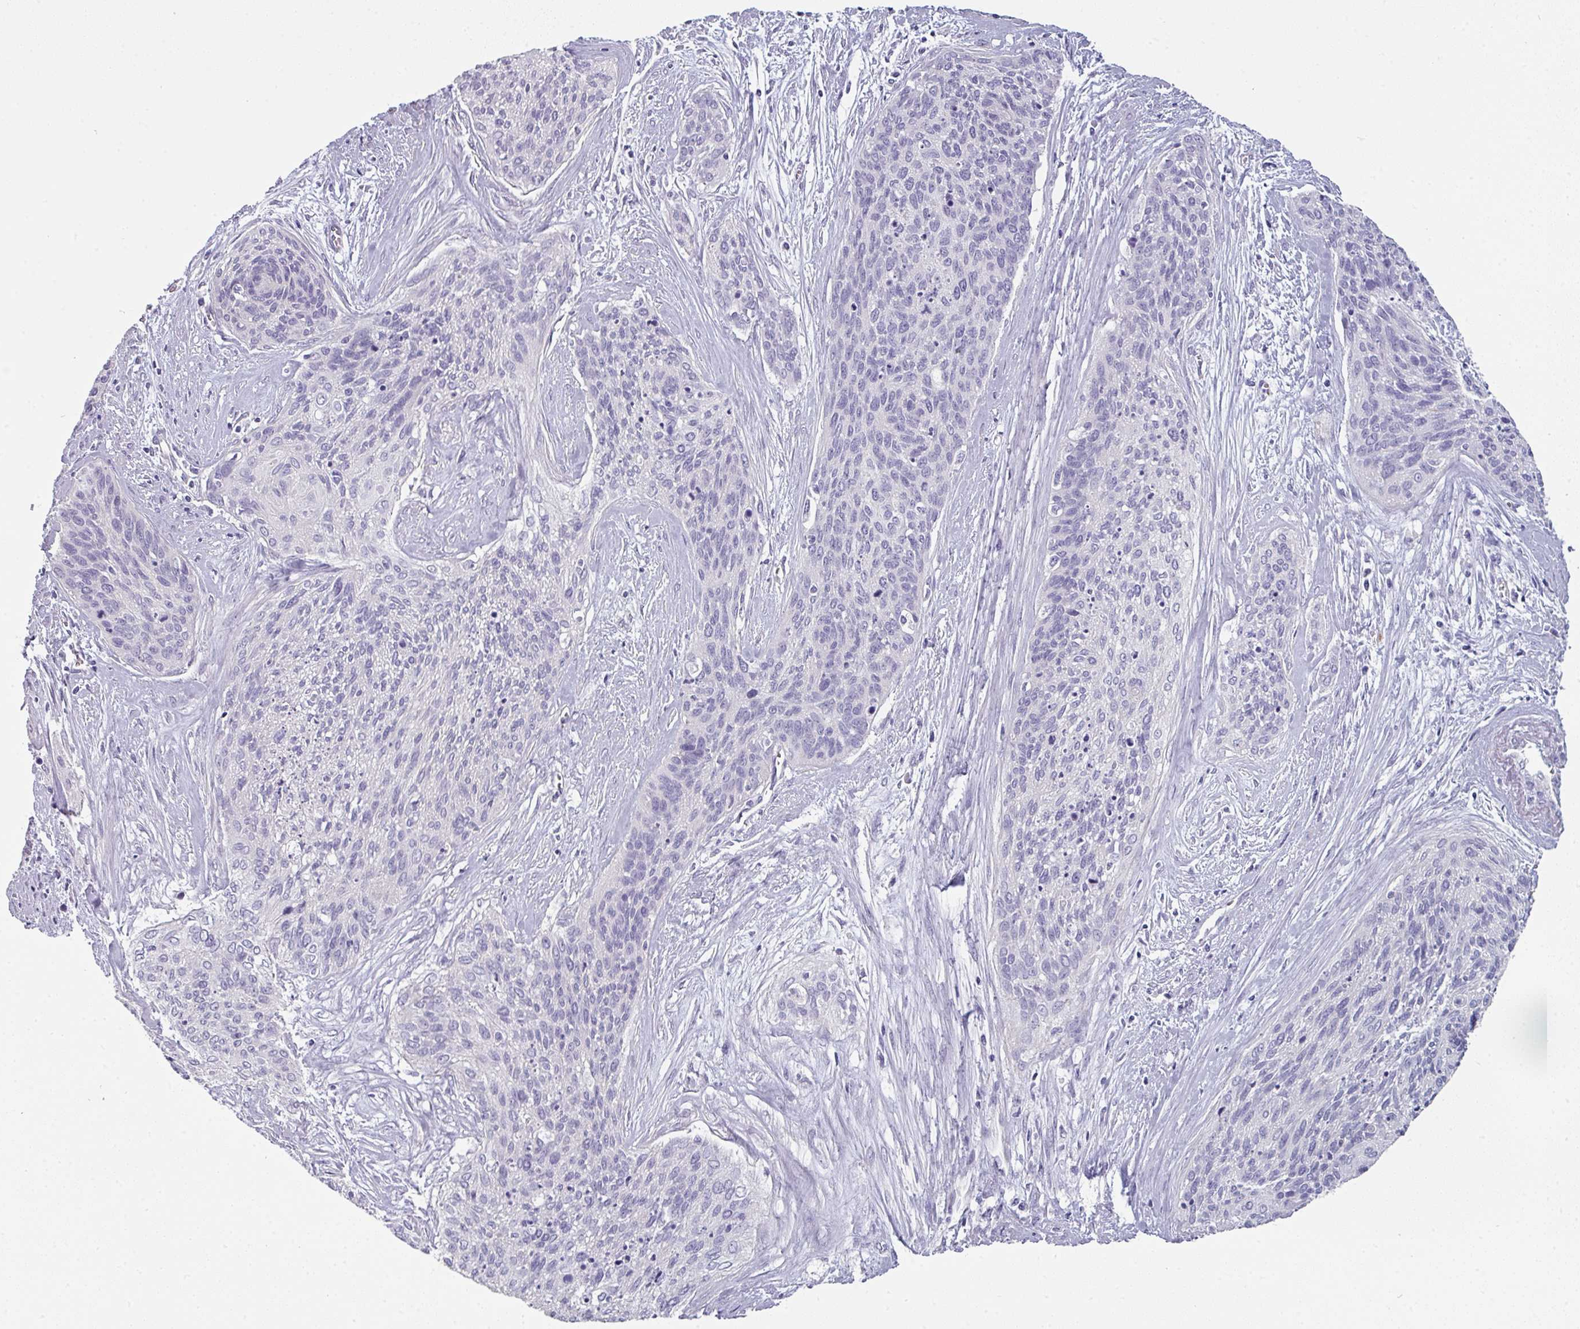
{"staining": {"intensity": "negative", "quantity": "none", "location": "none"}, "tissue": "cervical cancer", "cell_type": "Tumor cells", "image_type": "cancer", "snomed": [{"axis": "morphology", "description": "Squamous cell carcinoma, NOS"}, {"axis": "topography", "description": "Cervix"}], "caption": "Image shows no protein positivity in tumor cells of cervical cancer tissue. (Immunohistochemistry (ihc), brightfield microscopy, high magnification).", "gene": "SLC17A7", "patient": {"sex": "female", "age": 55}}